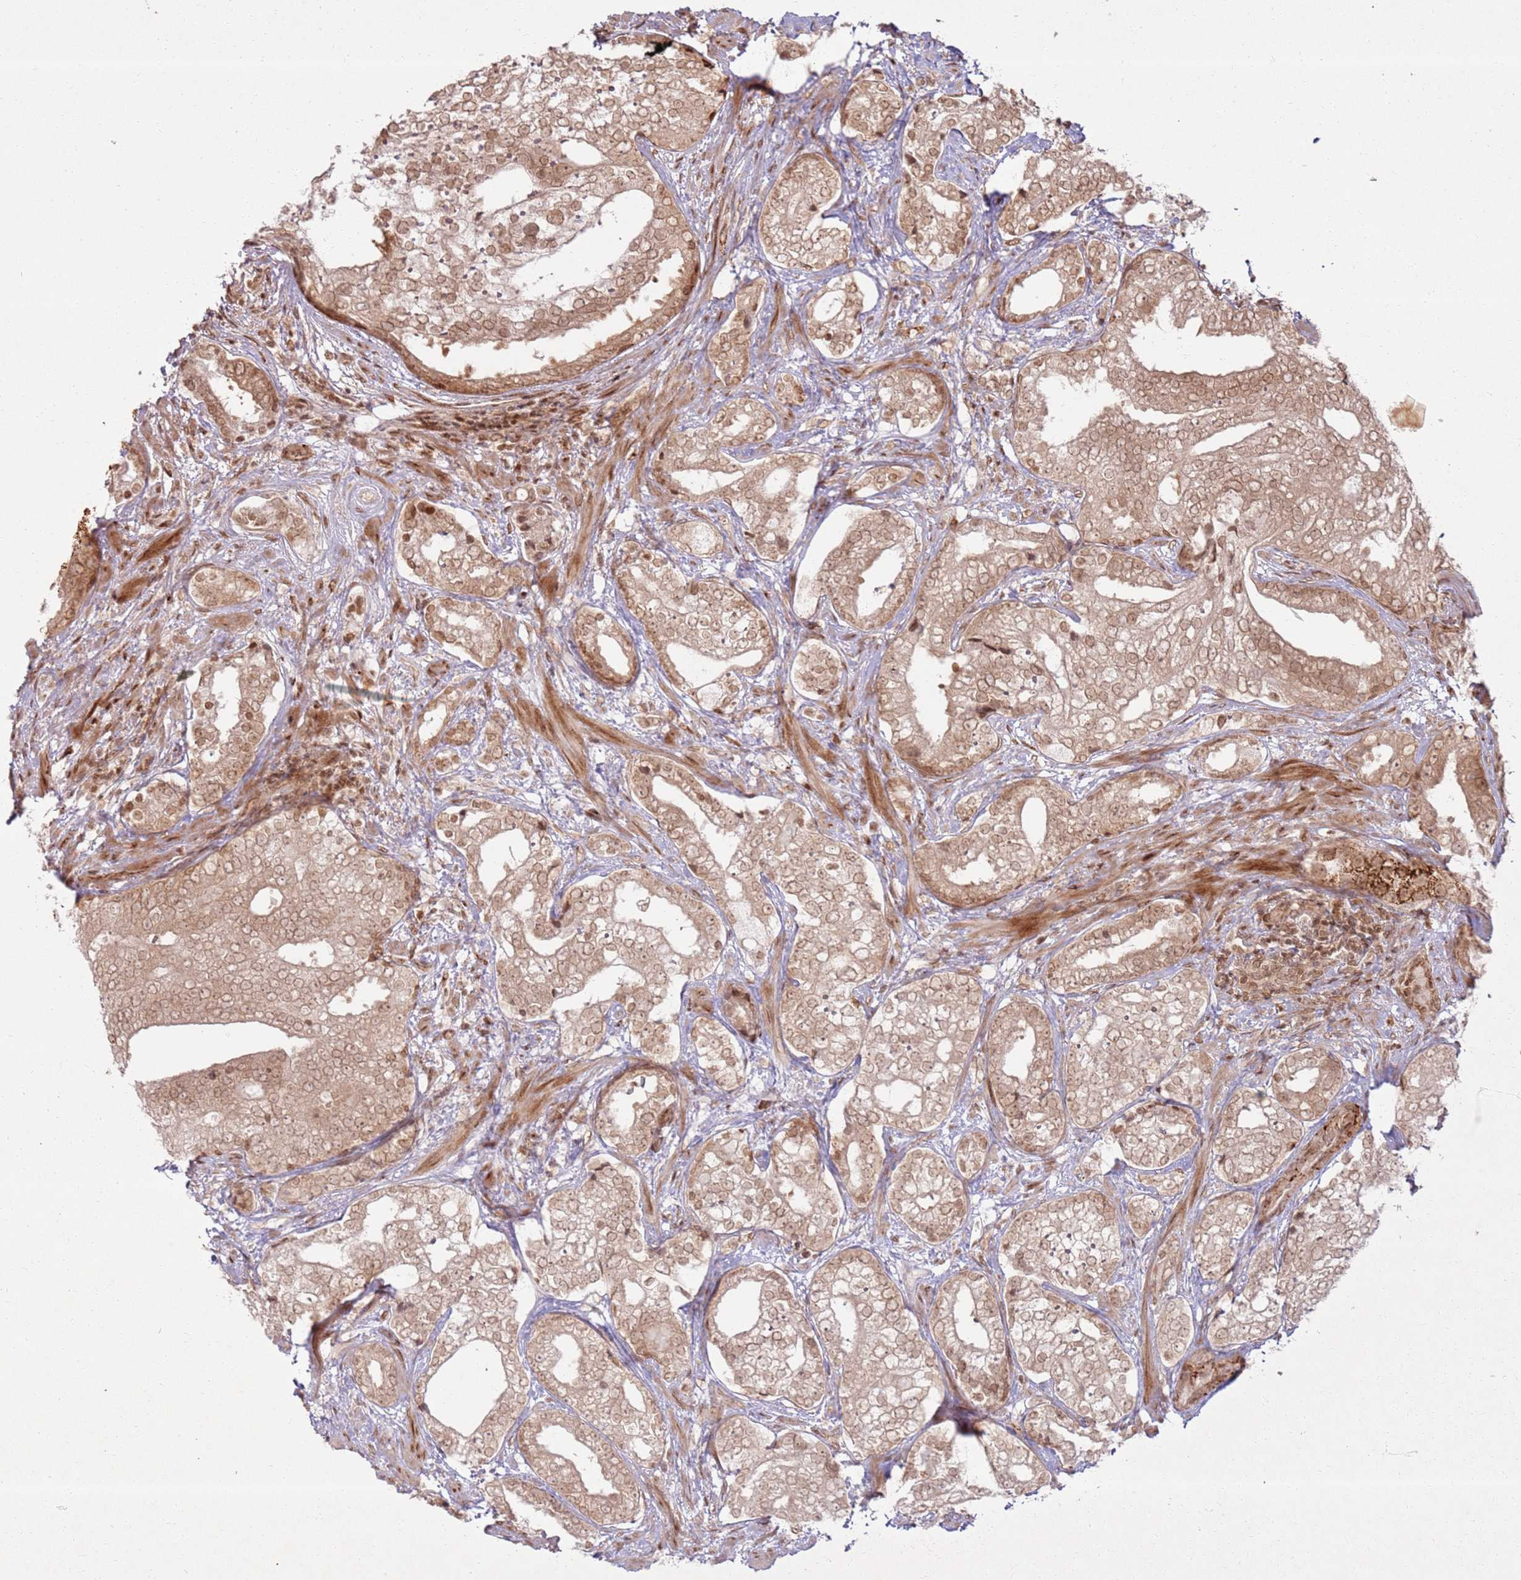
{"staining": {"intensity": "moderate", "quantity": ">75%", "location": "cytoplasmic/membranous,nuclear"}, "tissue": "prostate cancer", "cell_type": "Tumor cells", "image_type": "cancer", "snomed": [{"axis": "morphology", "description": "Adenocarcinoma, High grade"}, {"axis": "topography", "description": "Prostate"}], "caption": "Moderate cytoplasmic/membranous and nuclear expression is present in approximately >75% of tumor cells in prostate cancer (adenocarcinoma (high-grade)).", "gene": "KLHL36", "patient": {"sex": "male", "age": 75}}